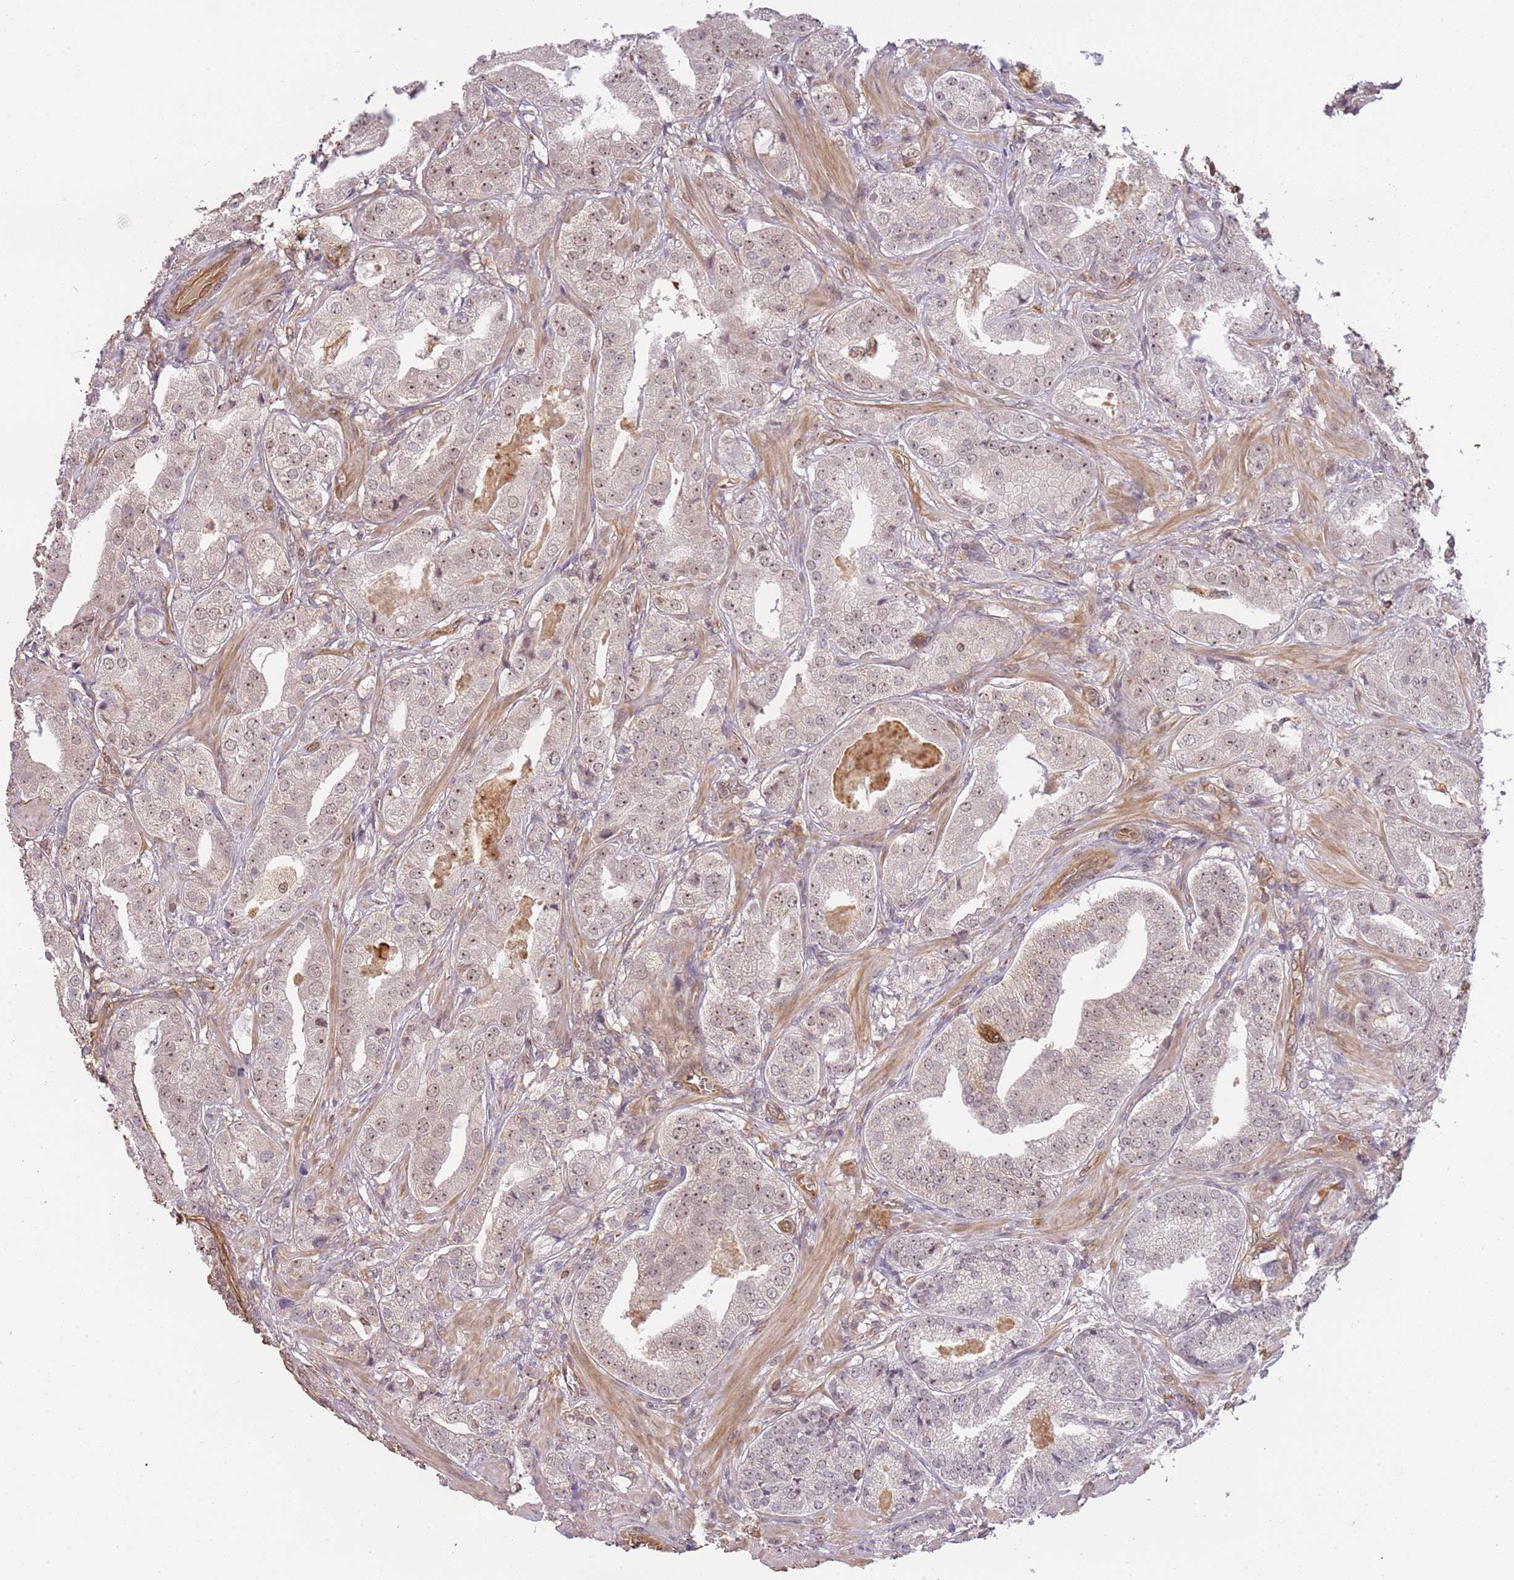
{"staining": {"intensity": "moderate", "quantity": "25%-75%", "location": "nuclear"}, "tissue": "prostate cancer", "cell_type": "Tumor cells", "image_type": "cancer", "snomed": [{"axis": "morphology", "description": "Adenocarcinoma, High grade"}, {"axis": "topography", "description": "Prostate"}], "caption": "This is a photomicrograph of immunohistochemistry (IHC) staining of prostate high-grade adenocarcinoma, which shows moderate positivity in the nuclear of tumor cells.", "gene": "SURF2", "patient": {"sex": "male", "age": 63}}